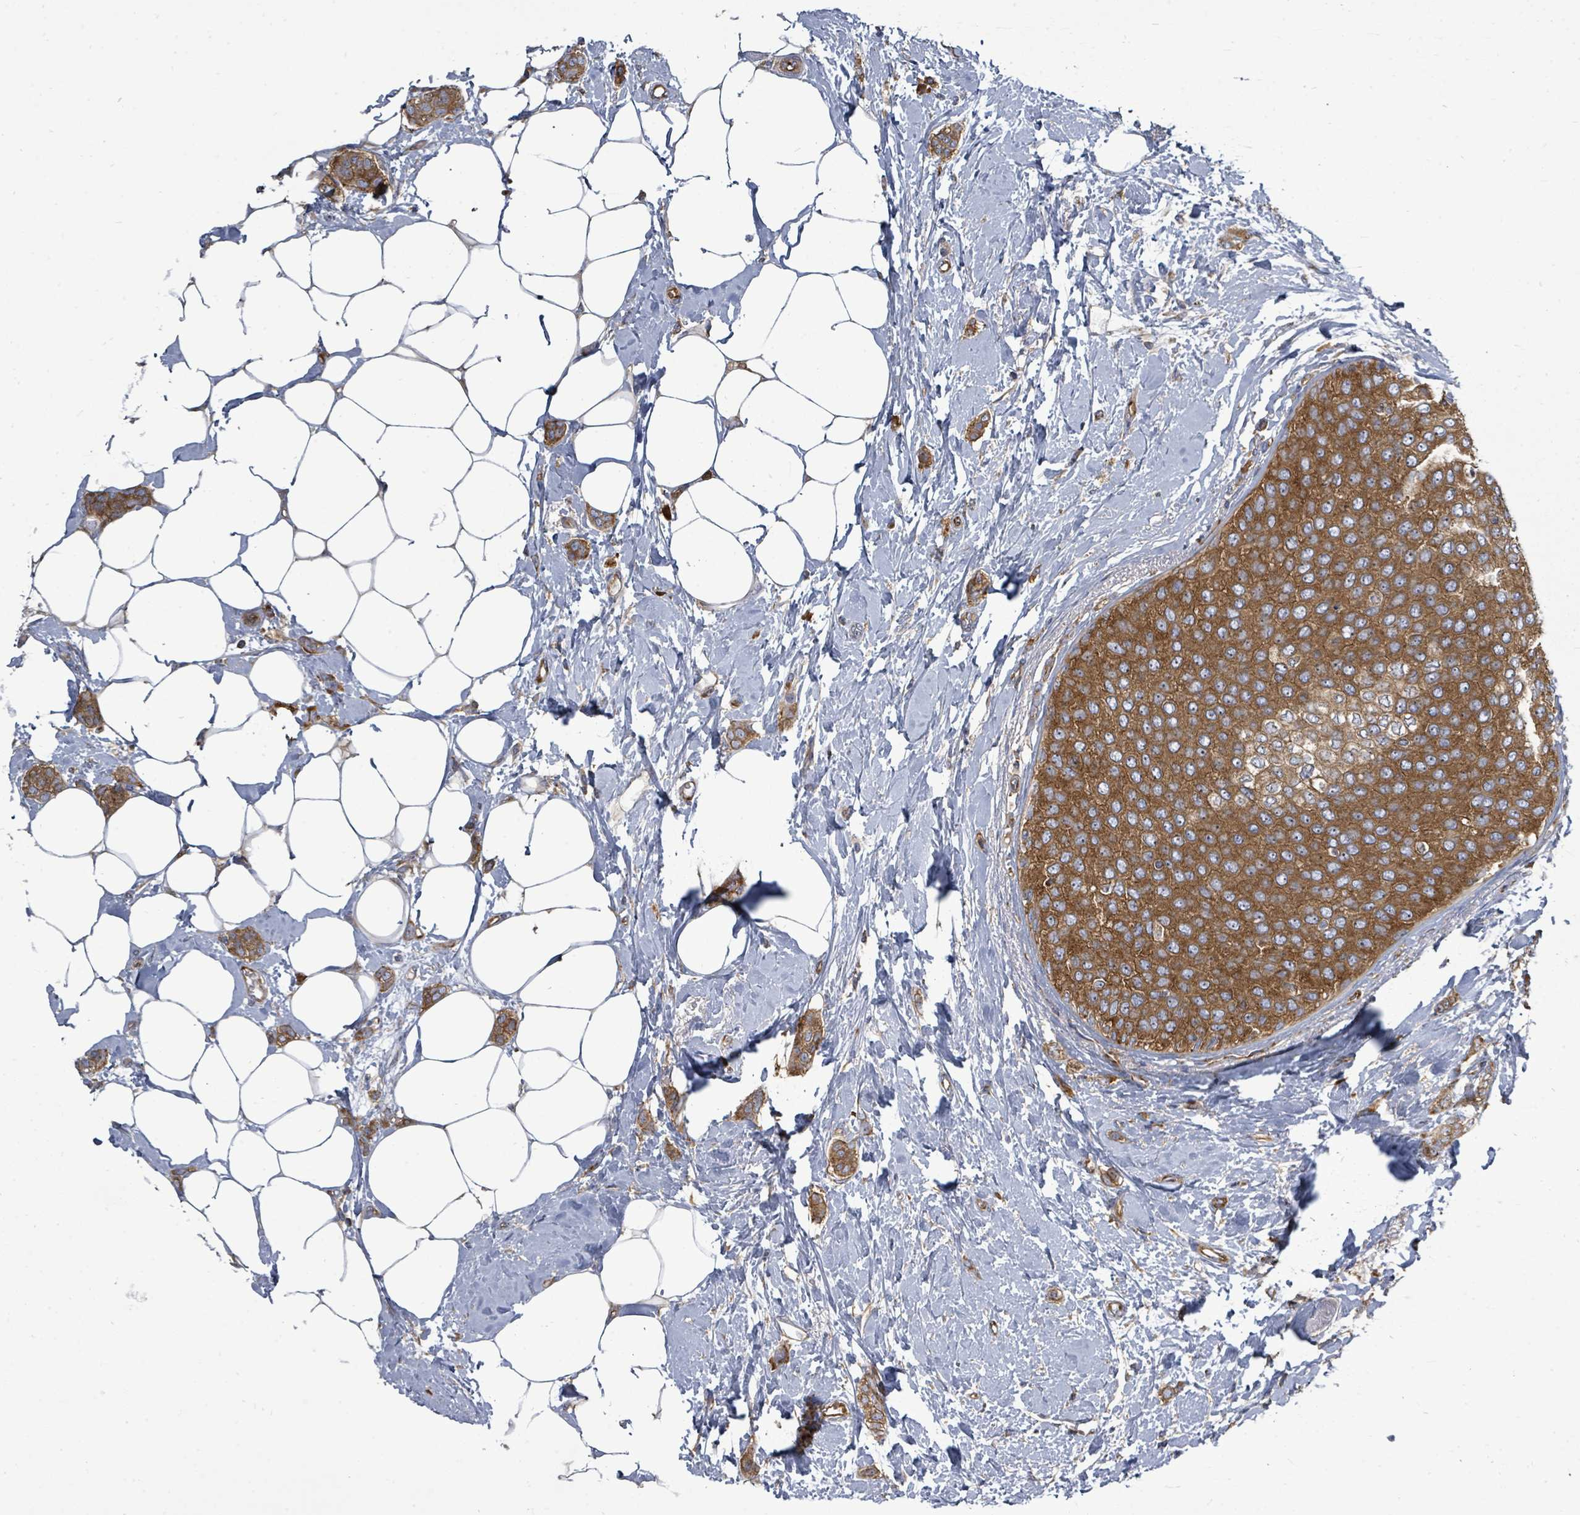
{"staining": {"intensity": "moderate", "quantity": ">75%", "location": "cytoplasmic/membranous"}, "tissue": "breast cancer", "cell_type": "Tumor cells", "image_type": "cancer", "snomed": [{"axis": "morphology", "description": "Duct carcinoma"}, {"axis": "topography", "description": "Breast"}], "caption": "Brown immunohistochemical staining in breast cancer (infiltrating ductal carcinoma) shows moderate cytoplasmic/membranous positivity in approximately >75% of tumor cells.", "gene": "EIF3C", "patient": {"sex": "female", "age": 72}}